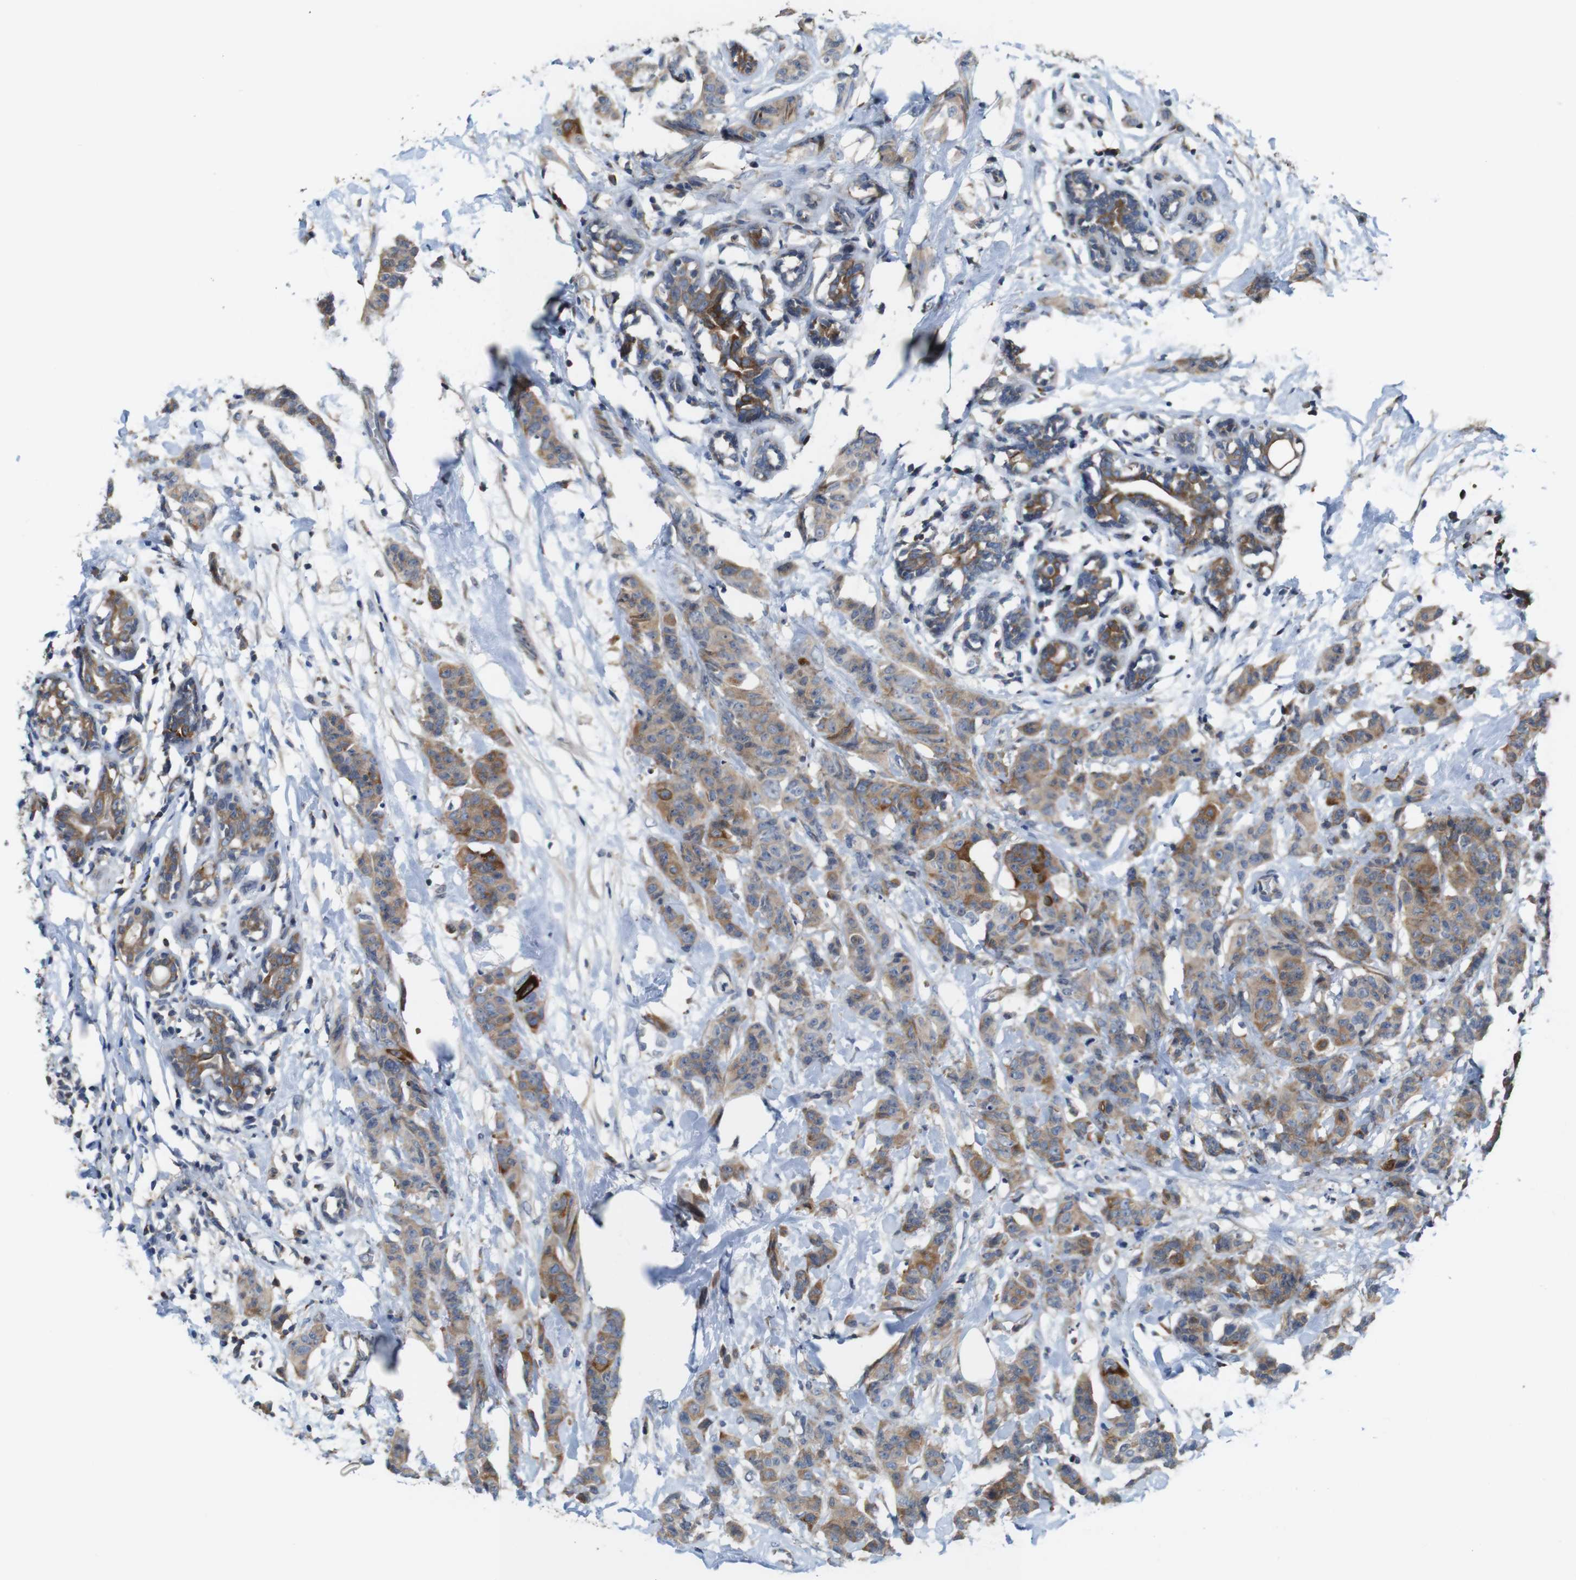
{"staining": {"intensity": "moderate", "quantity": ">75%", "location": "cytoplasmic/membranous"}, "tissue": "breast cancer", "cell_type": "Tumor cells", "image_type": "cancer", "snomed": [{"axis": "morphology", "description": "Normal tissue, NOS"}, {"axis": "morphology", "description": "Duct carcinoma"}, {"axis": "topography", "description": "Breast"}], "caption": "Immunohistochemistry (DAB (3,3'-diaminobenzidine)) staining of human breast infiltrating ductal carcinoma demonstrates moderate cytoplasmic/membranous protein expression in about >75% of tumor cells.", "gene": "PCOLCE2", "patient": {"sex": "female", "age": 40}}